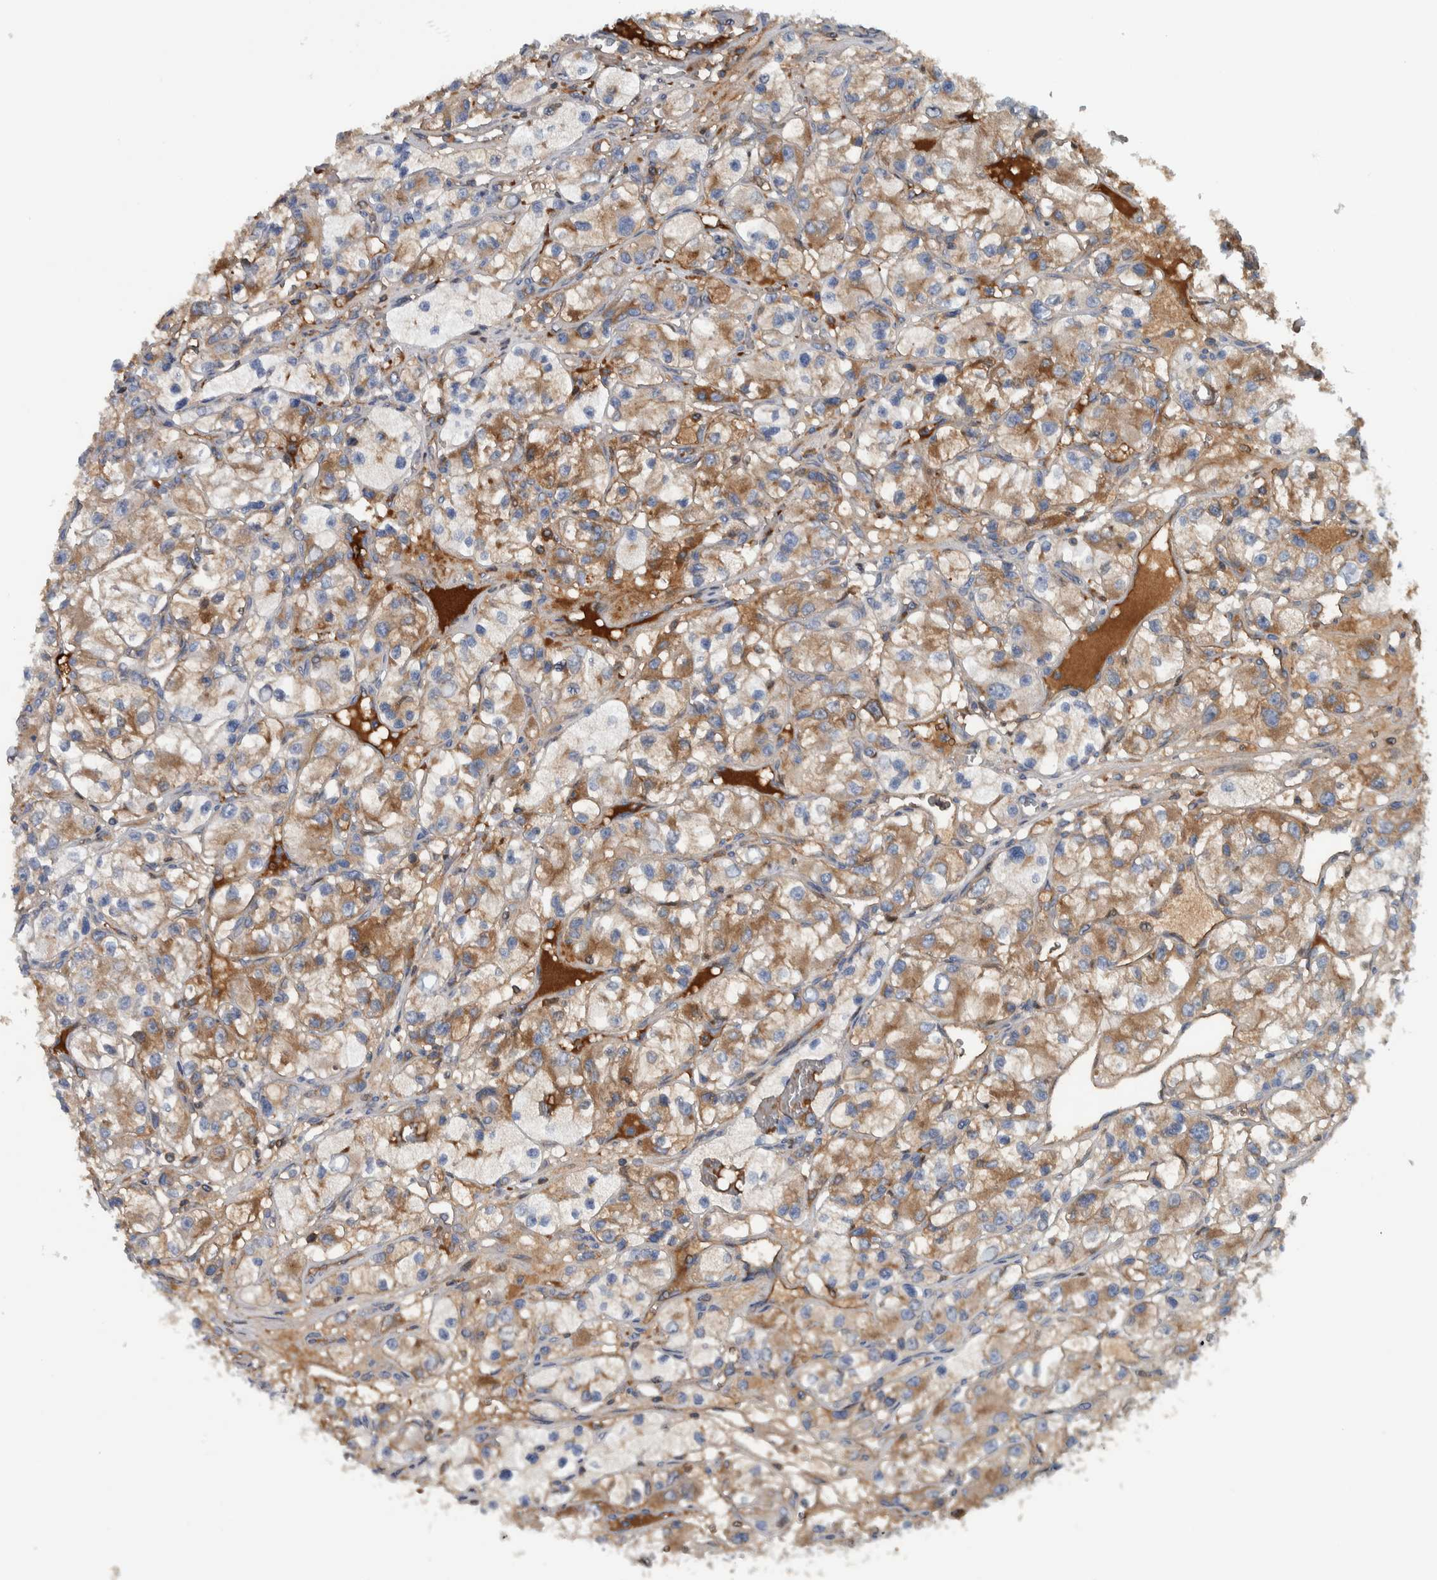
{"staining": {"intensity": "moderate", "quantity": ">75%", "location": "cytoplasmic/membranous"}, "tissue": "renal cancer", "cell_type": "Tumor cells", "image_type": "cancer", "snomed": [{"axis": "morphology", "description": "Adenocarcinoma, NOS"}, {"axis": "topography", "description": "Kidney"}], "caption": "Human renal adenocarcinoma stained with a brown dye shows moderate cytoplasmic/membranous positive expression in approximately >75% of tumor cells.", "gene": "SERPINC1", "patient": {"sex": "female", "age": 57}}